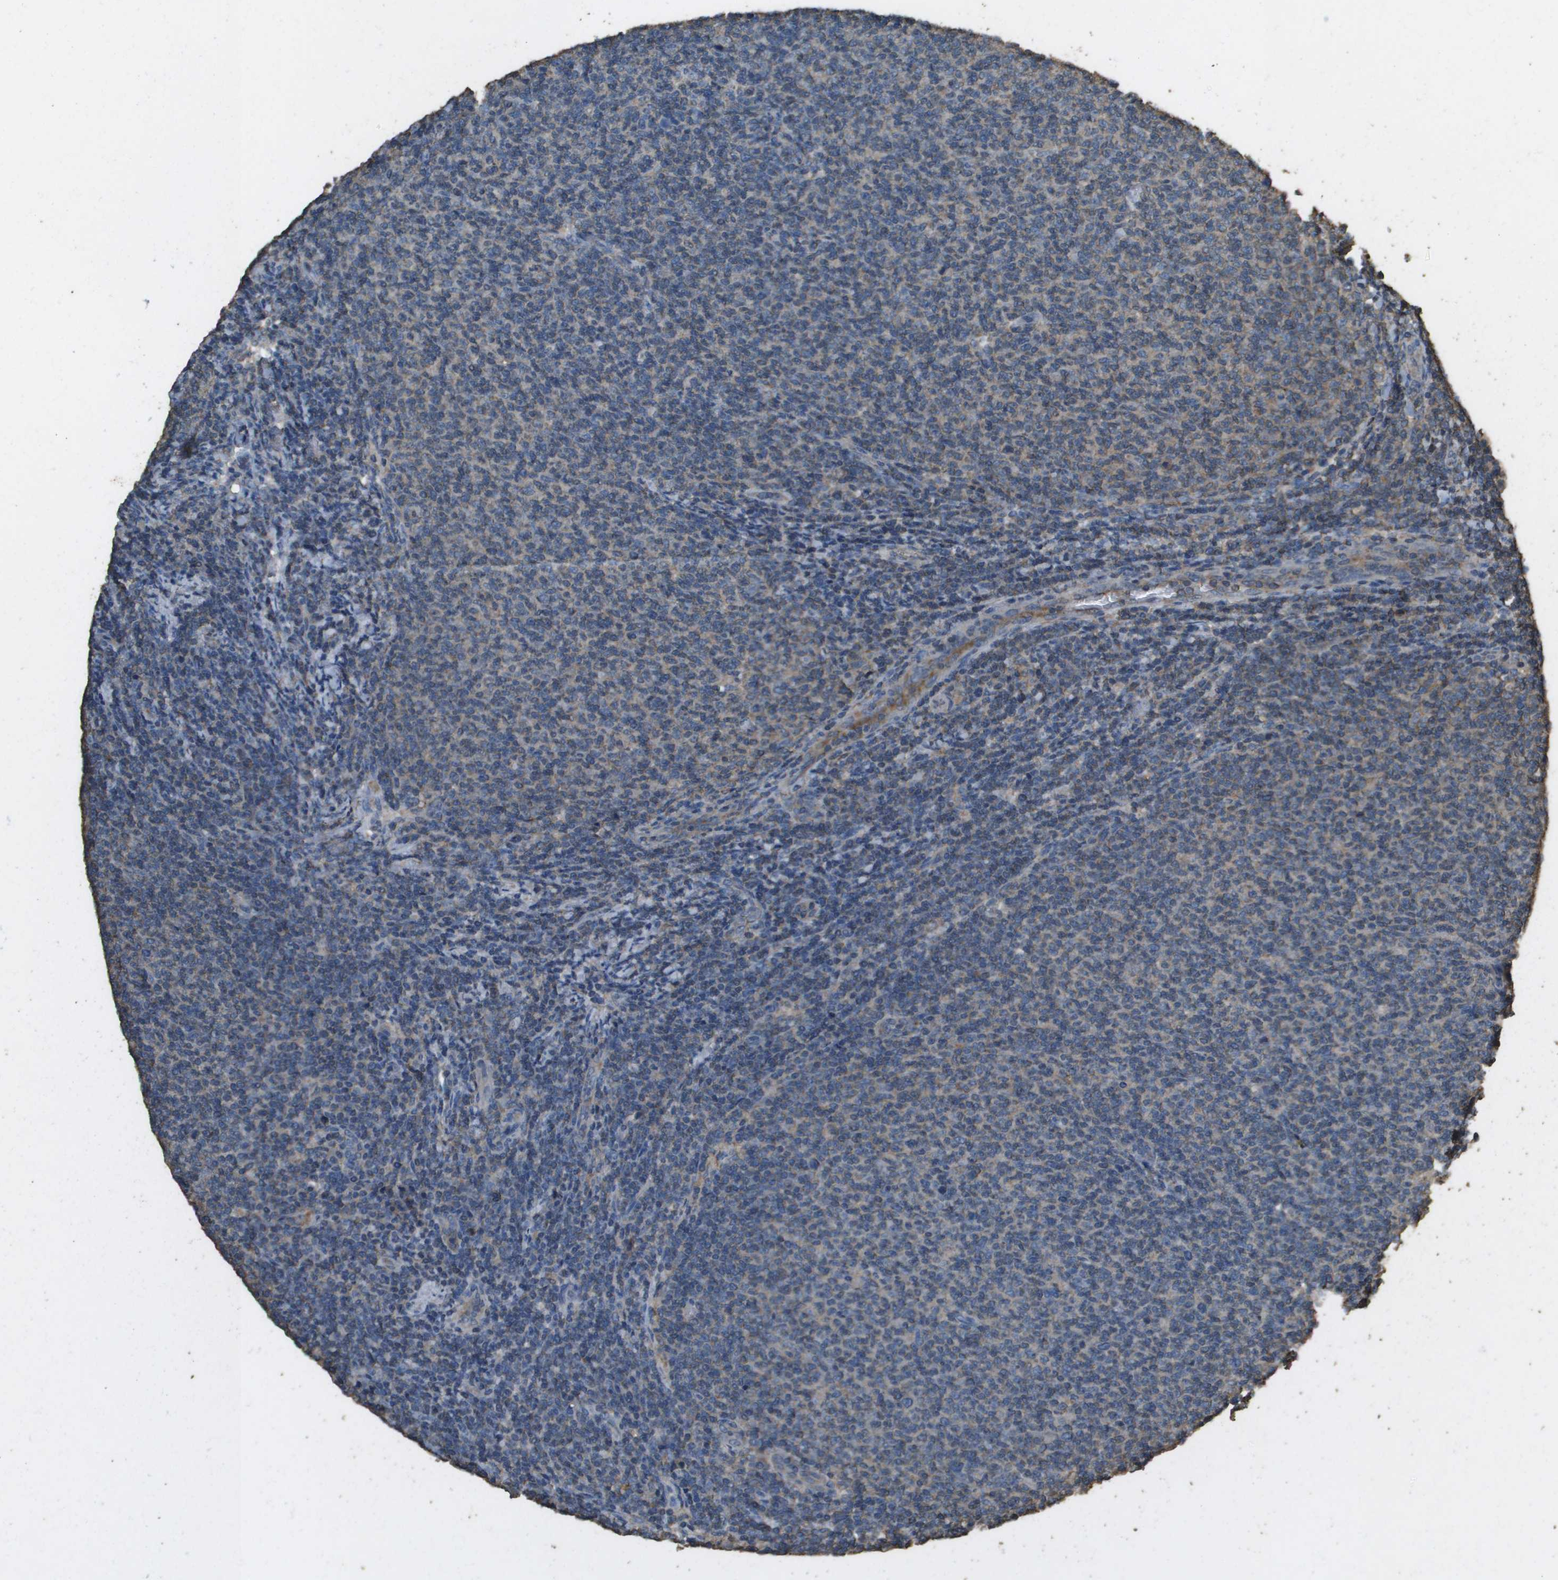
{"staining": {"intensity": "negative", "quantity": "none", "location": "none"}, "tissue": "lymphoma", "cell_type": "Tumor cells", "image_type": "cancer", "snomed": [{"axis": "morphology", "description": "Malignant lymphoma, non-Hodgkin's type, Low grade"}, {"axis": "topography", "description": "Lymph node"}], "caption": "A histopathology image of human malignant lymphoma, non-Hodgkin's type (low-grade) is negative for staining in tumor cells. (Stains: DAB immunohistochemistry (IHC) with hematoxylin counter stain, Microscopy: brightfield microscopy at high magnification).", "gene": "MS4A7", "patient": {"sex": "male", "age": 66}}